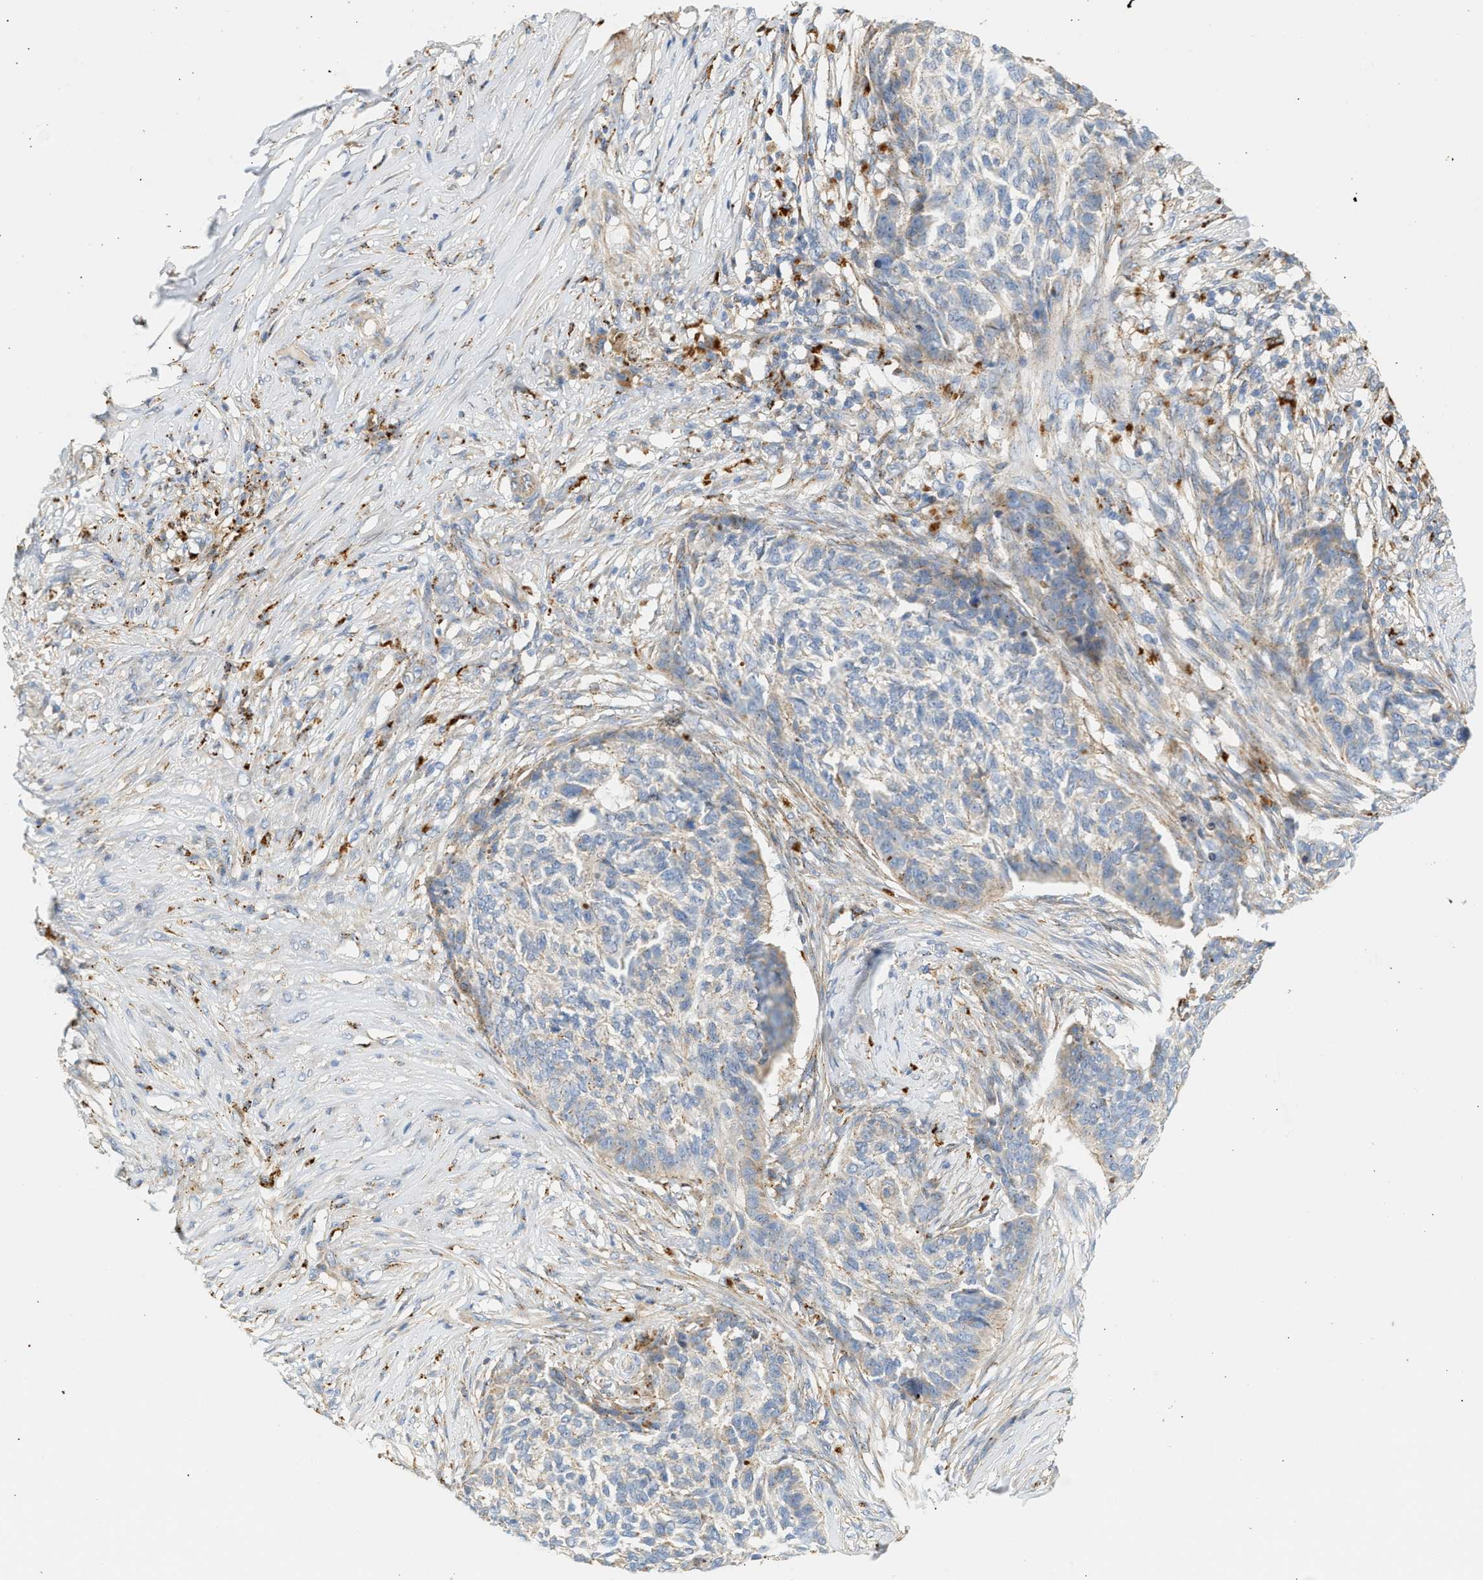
{"staining": {"intensity": "weak", "quantity": "25%-75%", "location": "cytoplasmic/membranous"}, "tissue": "skin cancer", "cell_type": "Tumor cells", "image_type": "cancer", "snomed": [{"axis": "morphology", "description": "Basal cell carcinoma"}, {"axis": "topography", "description": "Skin"}], "caption": "Skin basal cell carcinoma stained for a protein (brown) exhibits weak cytoplasmic/membranous positive expression in about 25%-75% of tumor cells.", "gene": "ENTHD1", "patient": {"sex": "male", "age": 85}}